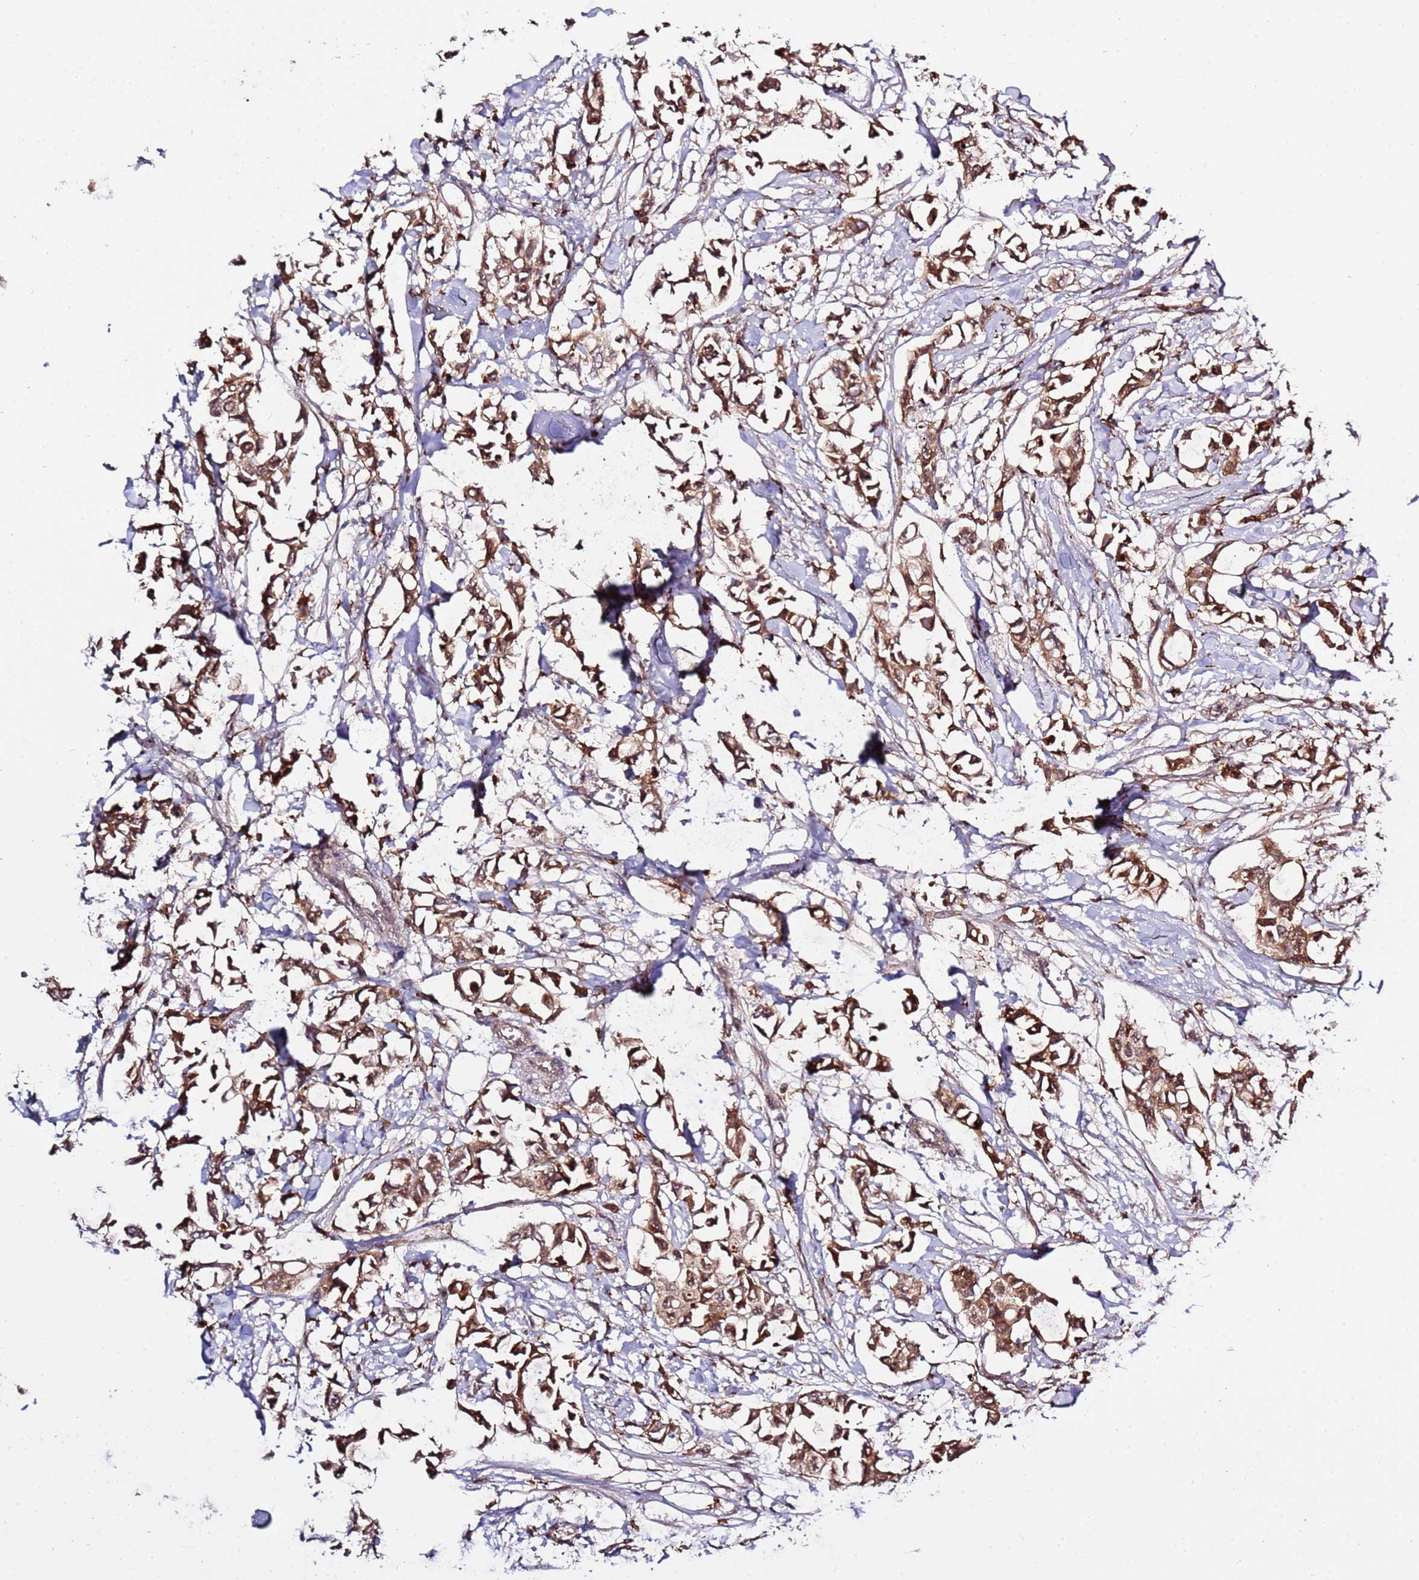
{"staining": {"intensity": "strong", "quantity": ">75%", "location": "cytoplasmic/membranous,nuclear"}, "tissue": "breast cancer", "cell_type": "Tumor cells", "image_type": "cancer", "snomed": [{"axis": "morphology", "description": "Duct carcinoma"}, {"axis": "topography", "description": "Breast"}], "caption": "Protein staining of breast cancer (invasive ductal carcinoma) tissue exhibits strong cytoplasmic/membranous and nuclear expression in about >75% of tumor cells.", "gene": "ZNF624", "patient": {"sex": "female", "age": 41}}